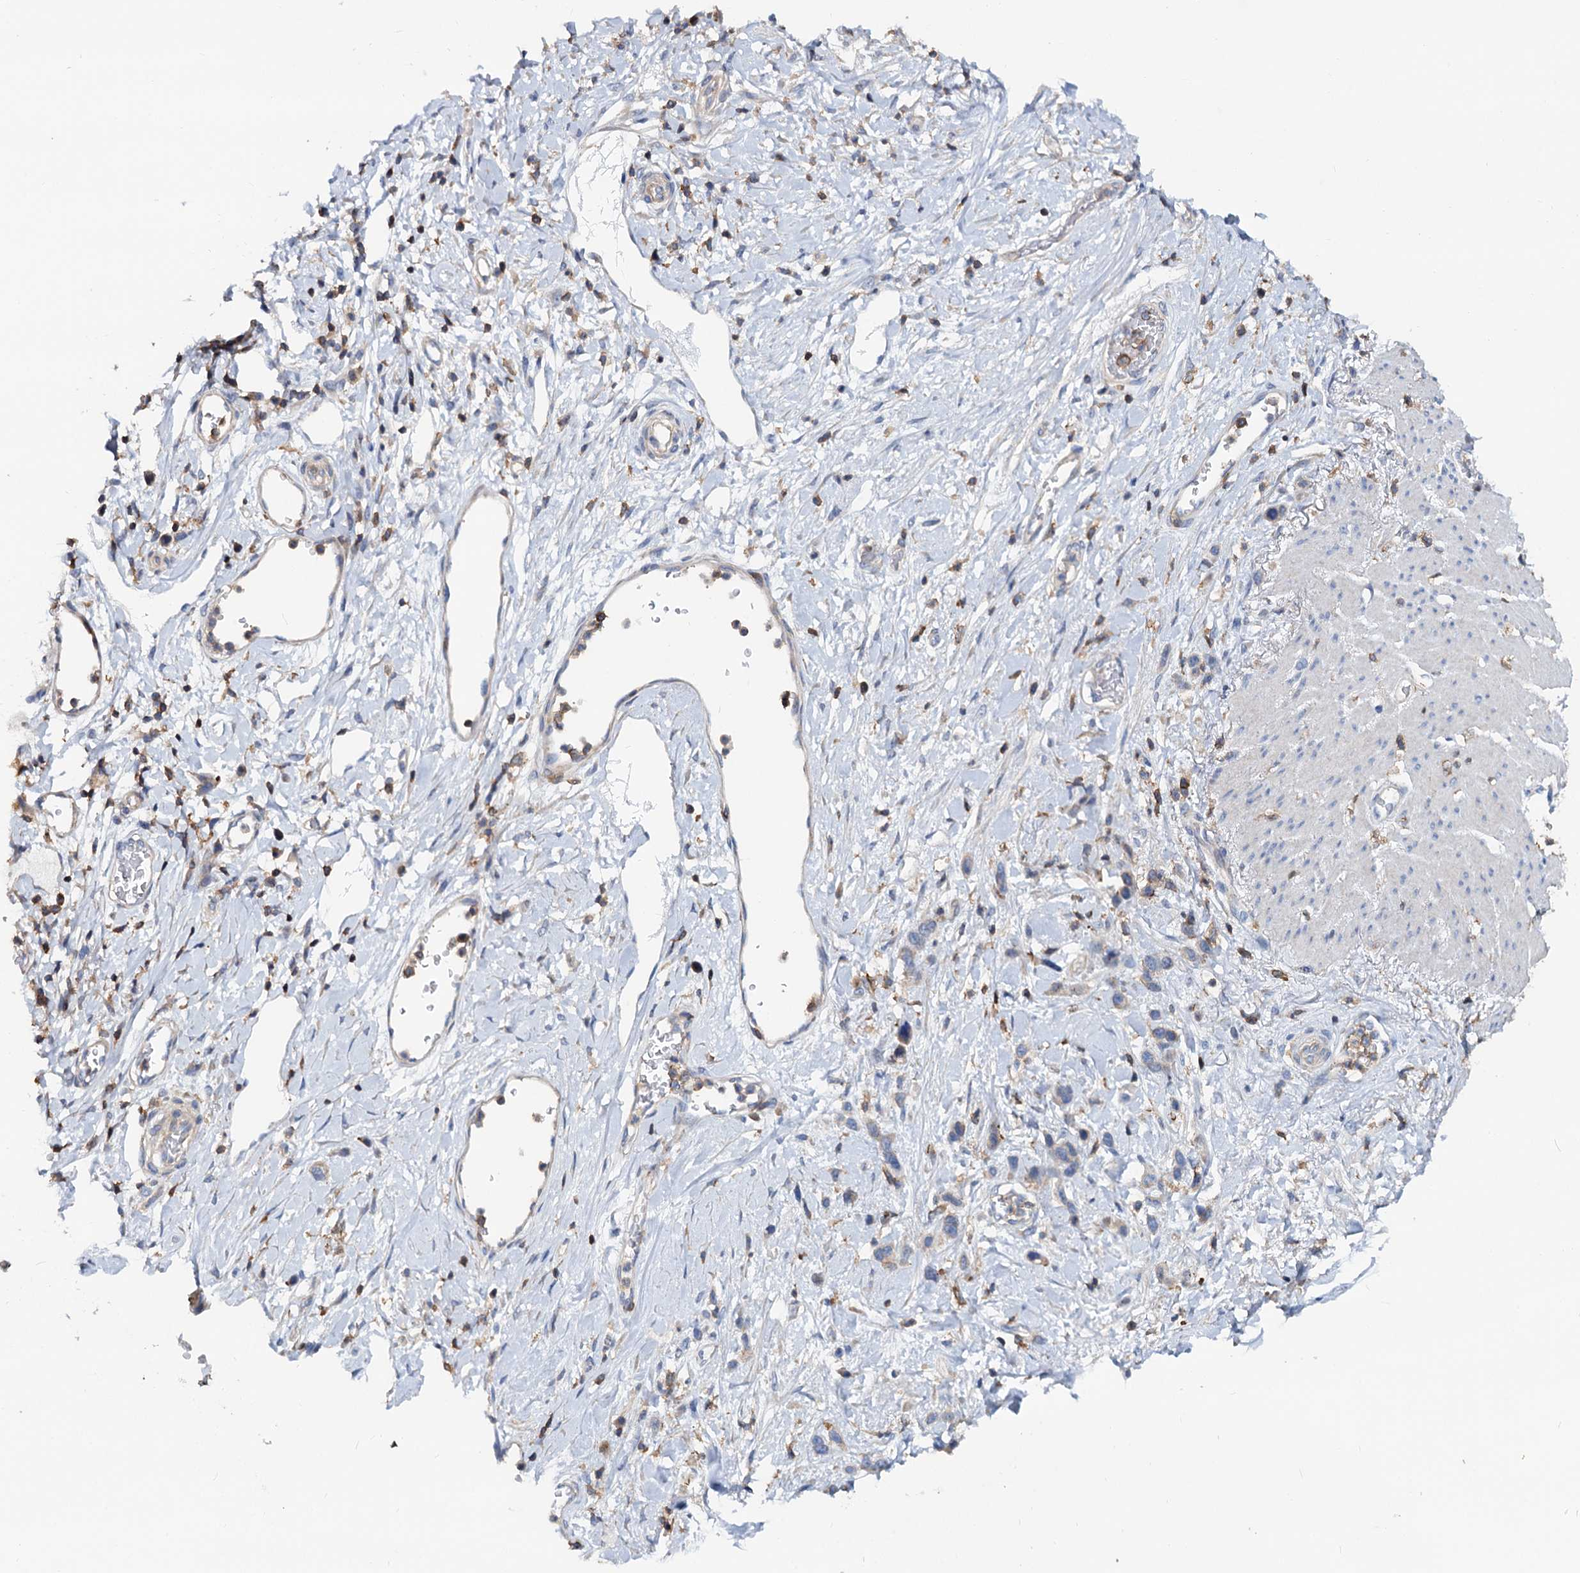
{"staining": {"intensity": "weak", "quantity": "<25%", "location": "cytoplasmic/membranous"}, "tissue": "stomach cancer", "cell_type": "Tumor cells", "image_type": "cancer", "snomed": [{"axis": "morphology", "description": "Adenocarcinoma, NOS"}, {"axis": "morphology", "description": "Adenocarcinoma, High grade"}, {"axis": "topography", "description": "Stomach, upper"}, {"axis": "topography", "description": "Stomach, lower"}], "caption": "This is a image of IHC staining of stomach high-grade adenocarcinoma, which shows no positivity in tumor cells.", "gene": "LRCH4", "patient": {"sex": "female", "age": 65}}